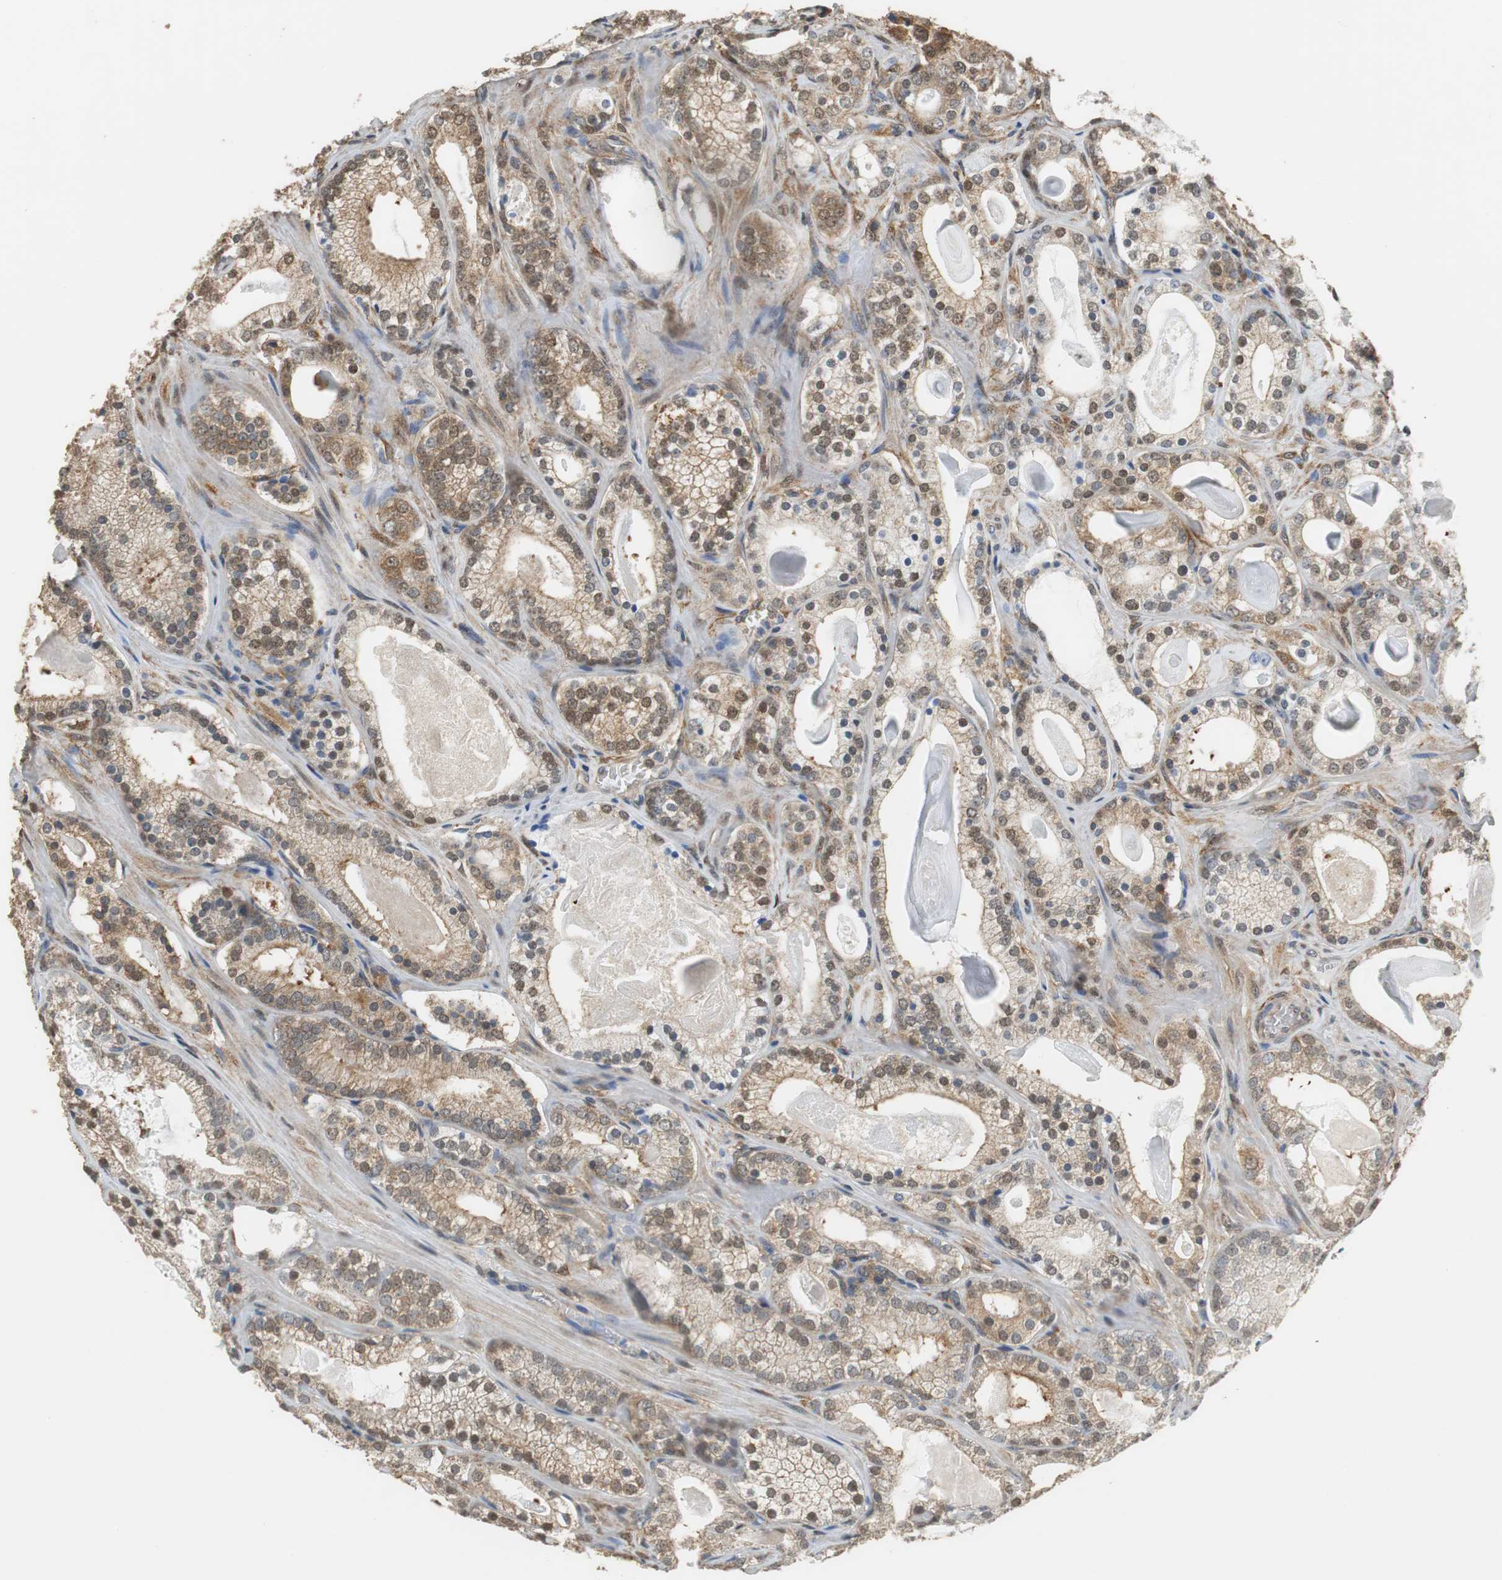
{"staining": {"intensity": "moderate", "quantity": ">75%", "location": "cytoplasmic/membranous,nuclear"}, "tissue": "prostate cancer", "cell_type": "Tumor cells", "image_type": "cancer", "snomed": [{"axis": "morphology", "description": "Adenocarcinoma, Low grade"}, {"axis": "topography", "description": "Prostate"}], "caption": "This image demonstrates prostate adenocarcinoma (low-grade) stained with IHC to label a protein in brown. The cytoplasmic/membranous and nuclear of tumor cells show moderate positivity for the protein. Nuclei are counter-stained blue.", "gene": "UBQLN2", "patient": {"sex": "male", "age": 59}}